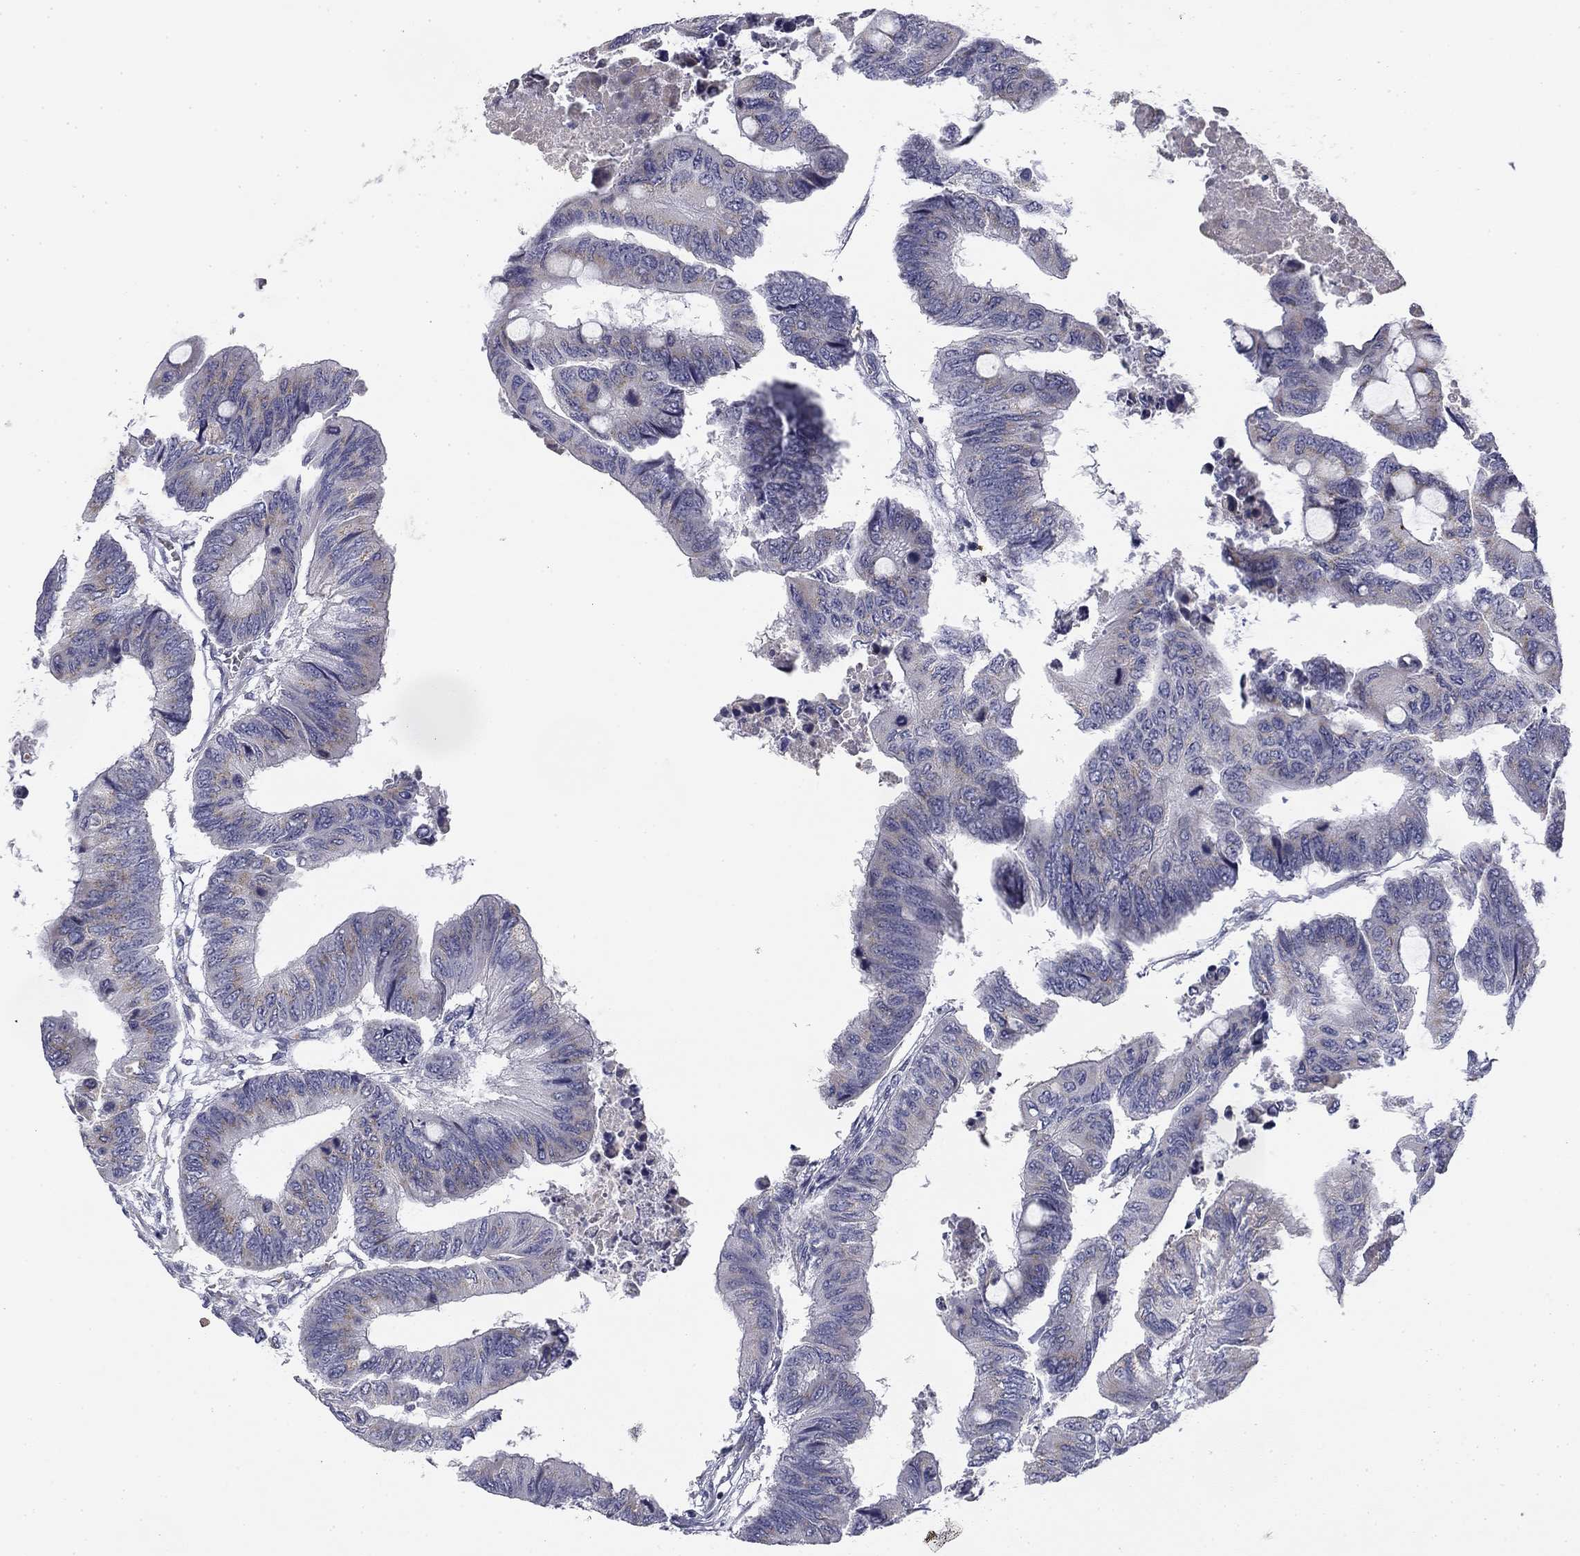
{"staining": {"intensity": "negative", "quantity": "none", "location": "none"}, "tissue": "colorectal cancer", "cell_type": "Tumor cells", "image_type": "cancer", "snomed": [{"axis": "morphology", "description": "Normal tissue, NOS"}, {"axis": "morphology", "description": "Adenocarcinoma, NOS"}, {"axis": "topography", "description": "Rectum"}, {"axis": "topography", "description": "Peripheral nerve tissue"}], "caption": "Adenocarcinoma (colorectal) was stained to show a protein in brown. There is no significant staining in tumor cells.", "gene": "TRAT1", "patient": {"sex": "male", "age": 92}}